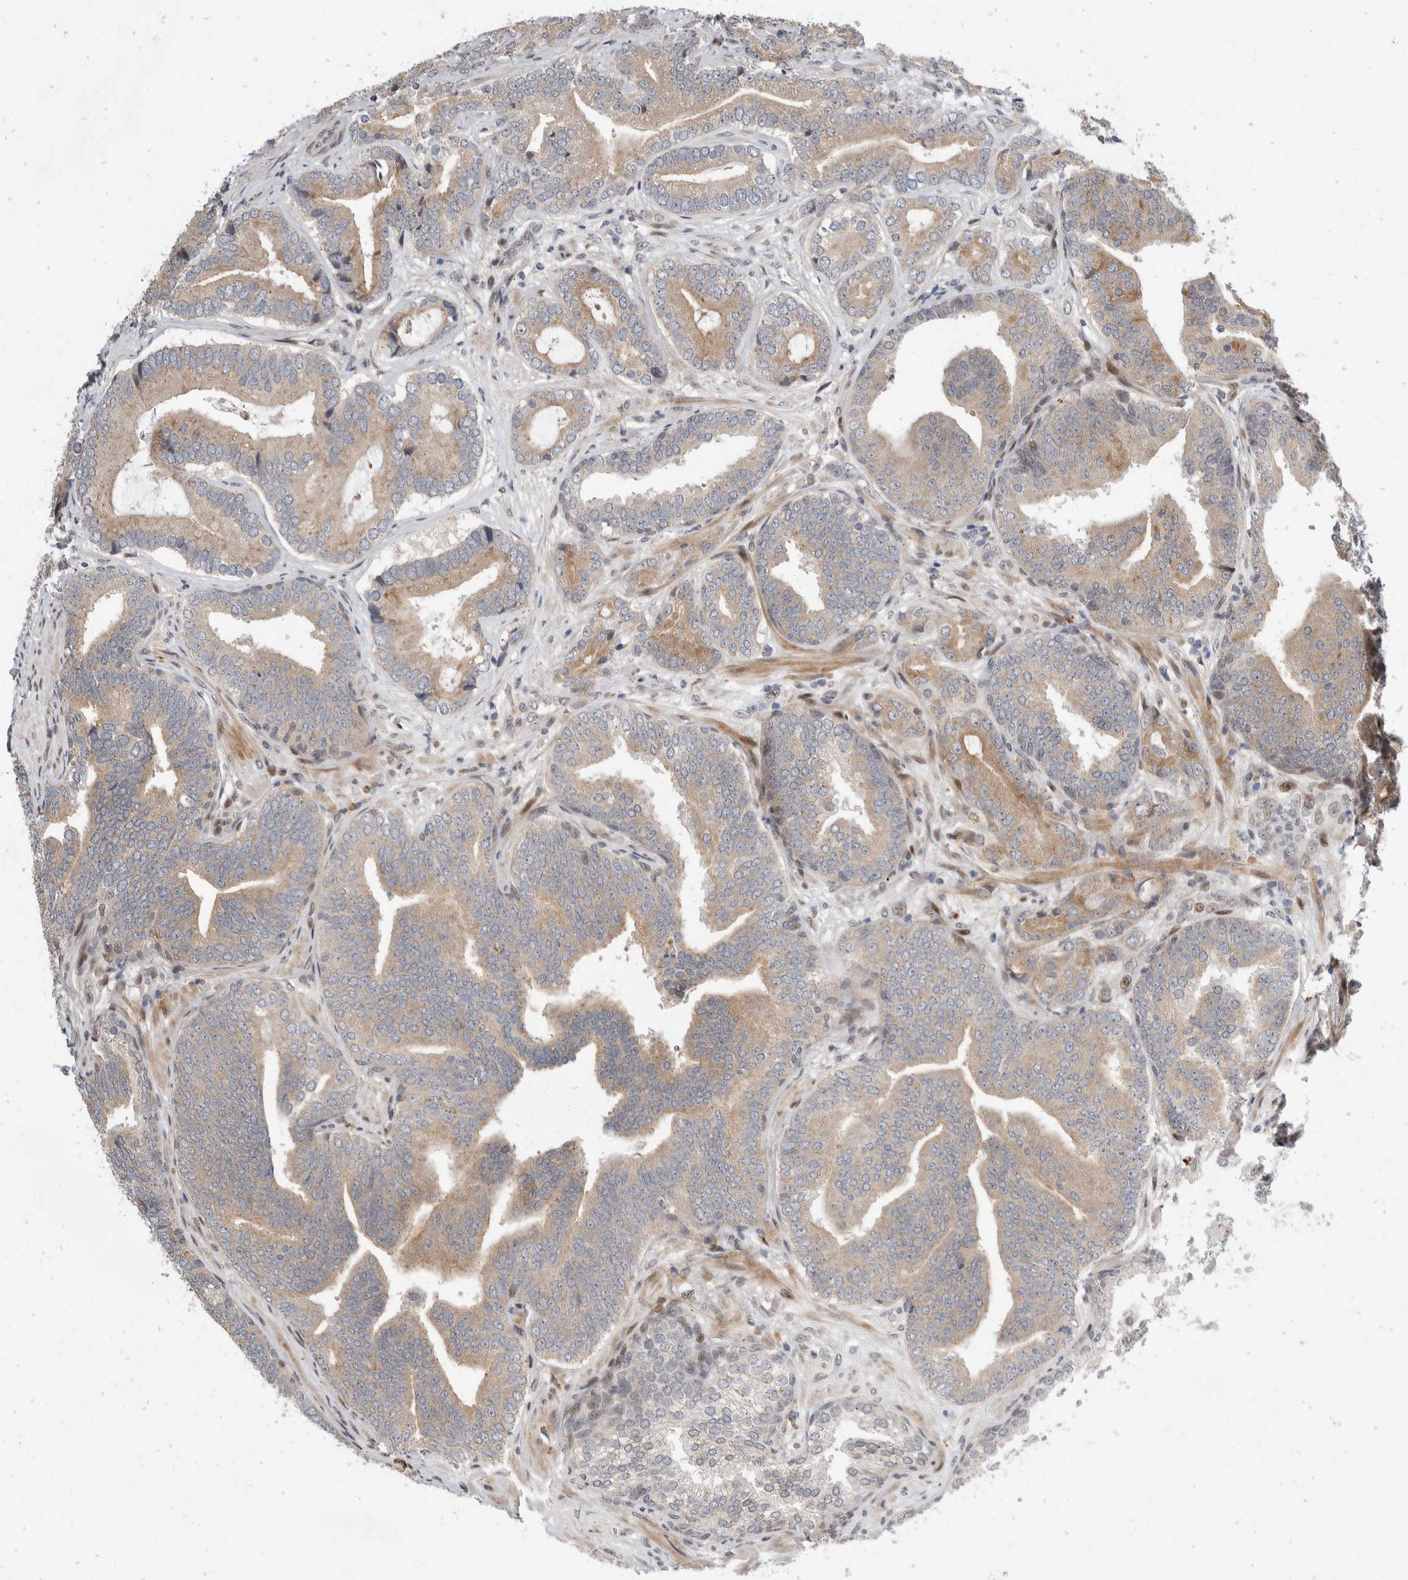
{"staining": {"intensity": "weak", "quantity": ">75%", "location": "cytoplasmic/membranous"}, "tissue": "prostate cancer", "cell_type": "Tumor cells", "image_type": "cancer", "snomed": [{"axis": "morphology", "description": "Adenocarcinoma, High grade"}, {"axis": "topography", "description": "Prostate"}], "caption": "Protein expression analysis of human prostate cancer (high-grade adenocarcinoma) reveals weak cytoplasmic/membranous expression in about >75% of tumor cells.", "gene": "ZNF703", "patient": {"sex": "male", "age": 55}}